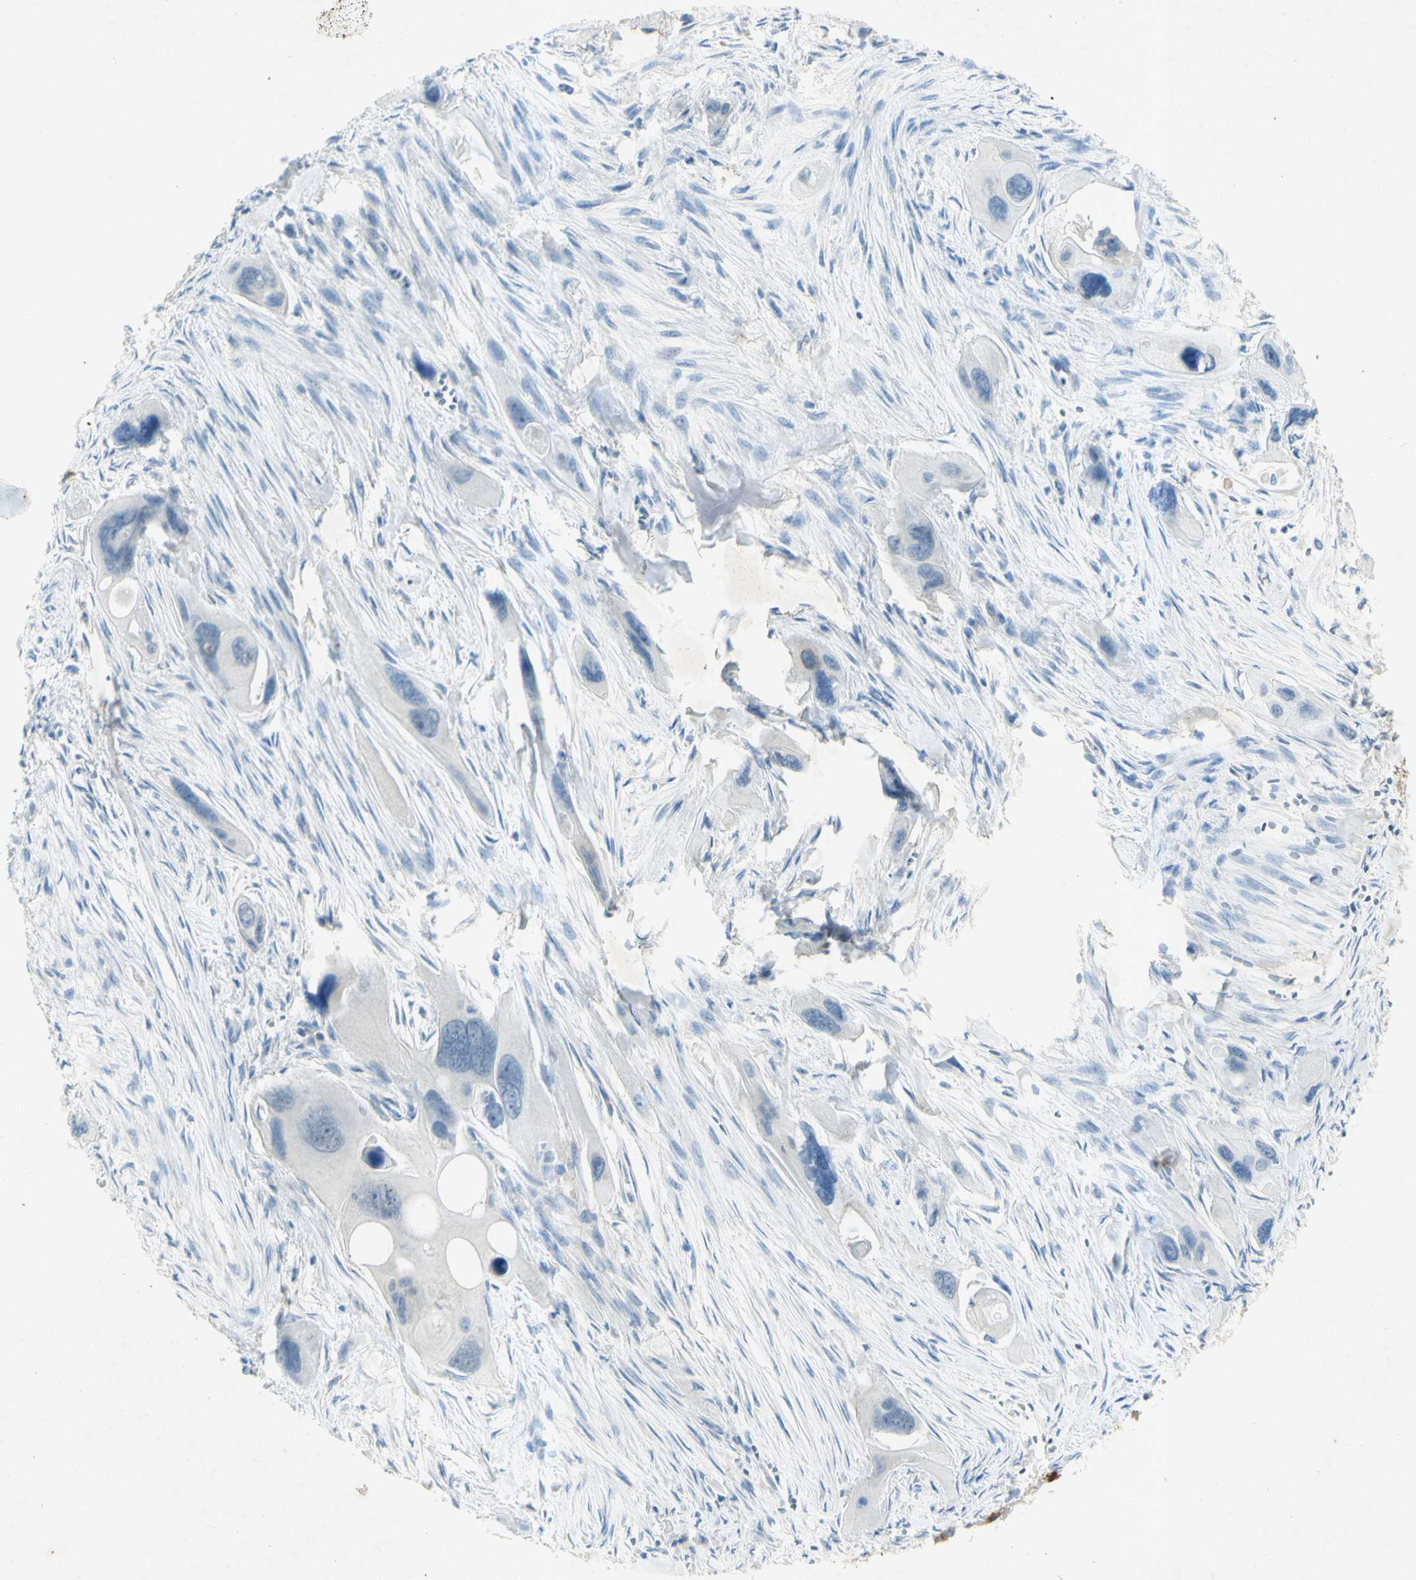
{"staining": {"intensity": "negative", "quantity": "none", "location": "none"}, "tissue": "pancreatic cancer", "cell_type": "Tumor cells", "image_type": "cancer", "snomed": [{"axis": "morphology", "description": "Adenocarcinoma, NOS"}, {"axis": "topography", "description": "Pancreas"}], "caption": "An immunohistochemistry histopathology image of pancreatic adenocarcinoma is shown. There is no staining in tumor cells of pancreatic adenocarcinoma.", "gene": "GDF15", "patient": {"sex": "male", "age": 73}}